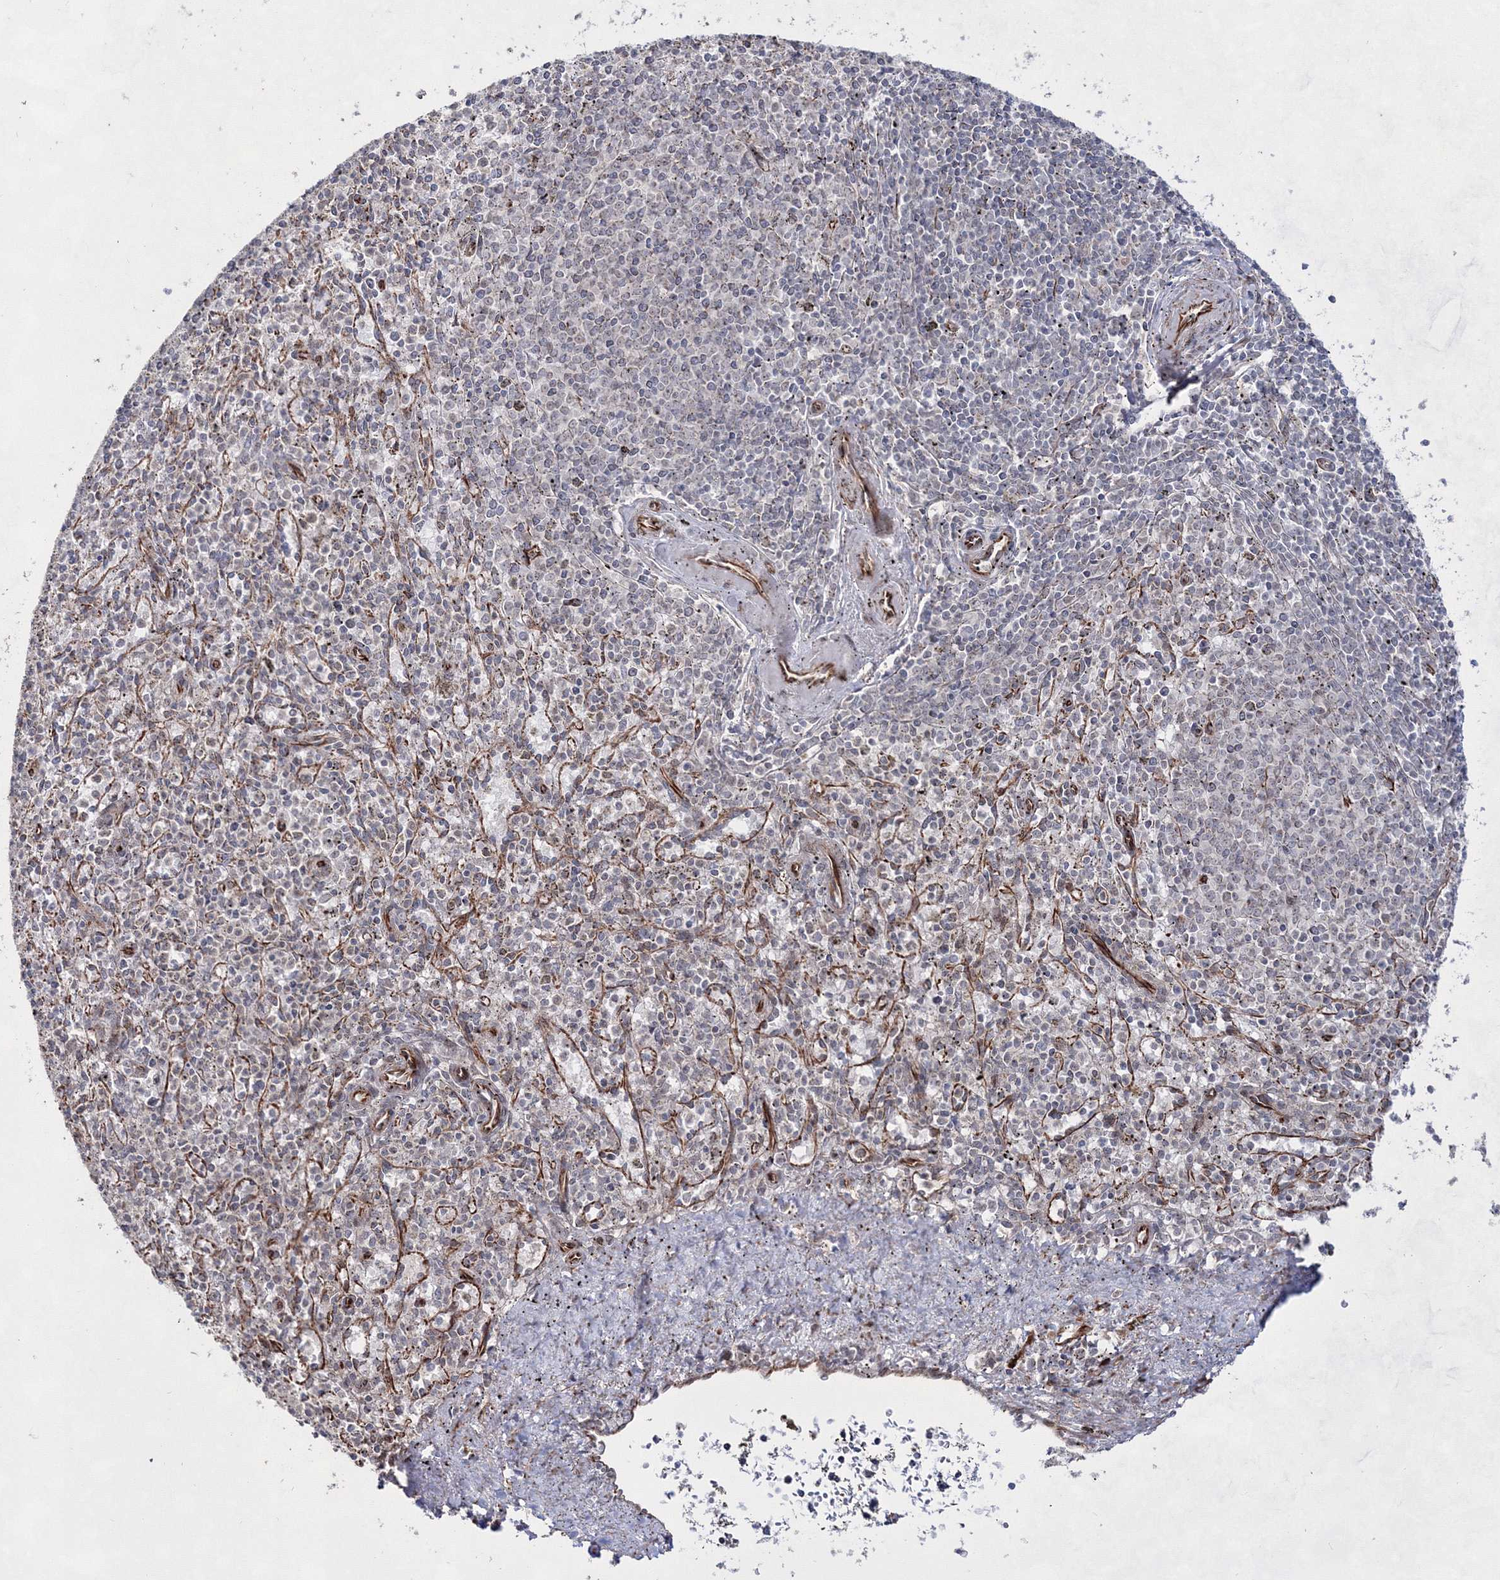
{"staining": {"intensity": "negative", "quantity": "none", "location": "none"}, "tissue": "spleen", "cell_type": "Cells in red pulp", "image_type": "normal", "snomed": [{"axis": "morphology", "description": "Normal tissue, NOS"}, {"axis": "topography", "description": "Spleen"}], "caption": "Immunohistochemistry micrograph of benign spleen stained for a protein (brown), which displays no expression in cells in red pulp.", "gene": "SNIP1", "patient": {"sex": "male", "age": 72}}